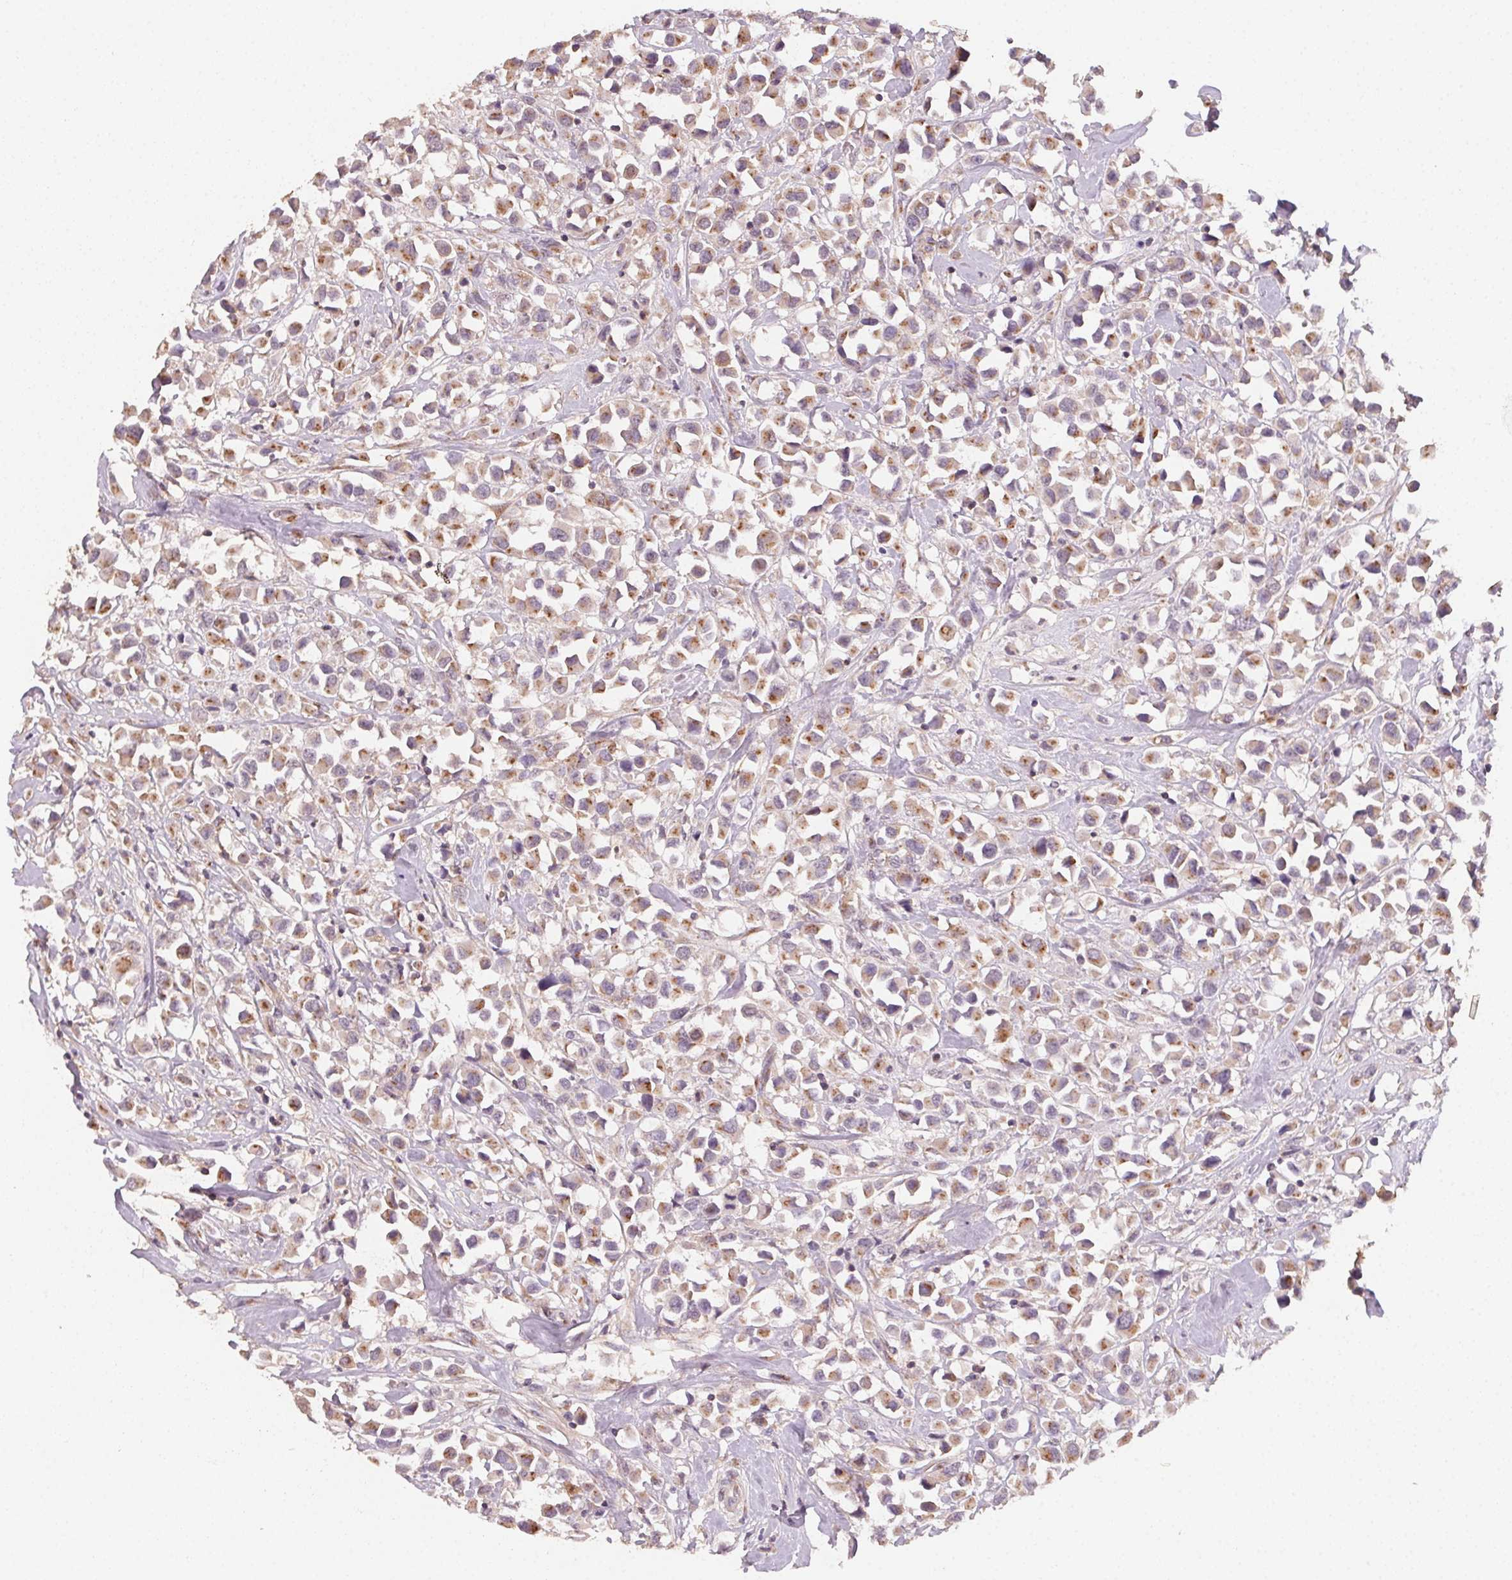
{"staining": {"intensity": "moderate", "quantity": ">75%", "location": "cytoplasmic/membranous"}, "tissue": "breast cancer", "cell_type": "Tumor cells", "image_type": "cancer", "snomed": [{"axis": "morphology", "description": "Duct carcinoma"}, {"axis": "topography", "description": "Breast"}], "caption": "An IHC image of neoplastic tissue is shown. Protein staining in brown highlights moderate cytoplasmic/membranous positivity in breast invasive ductal carcinoma within tumor cells. Nuclei are stained in blue.", "gene": "AP1S1", "patient": {"sex": "female", "age": 61}}